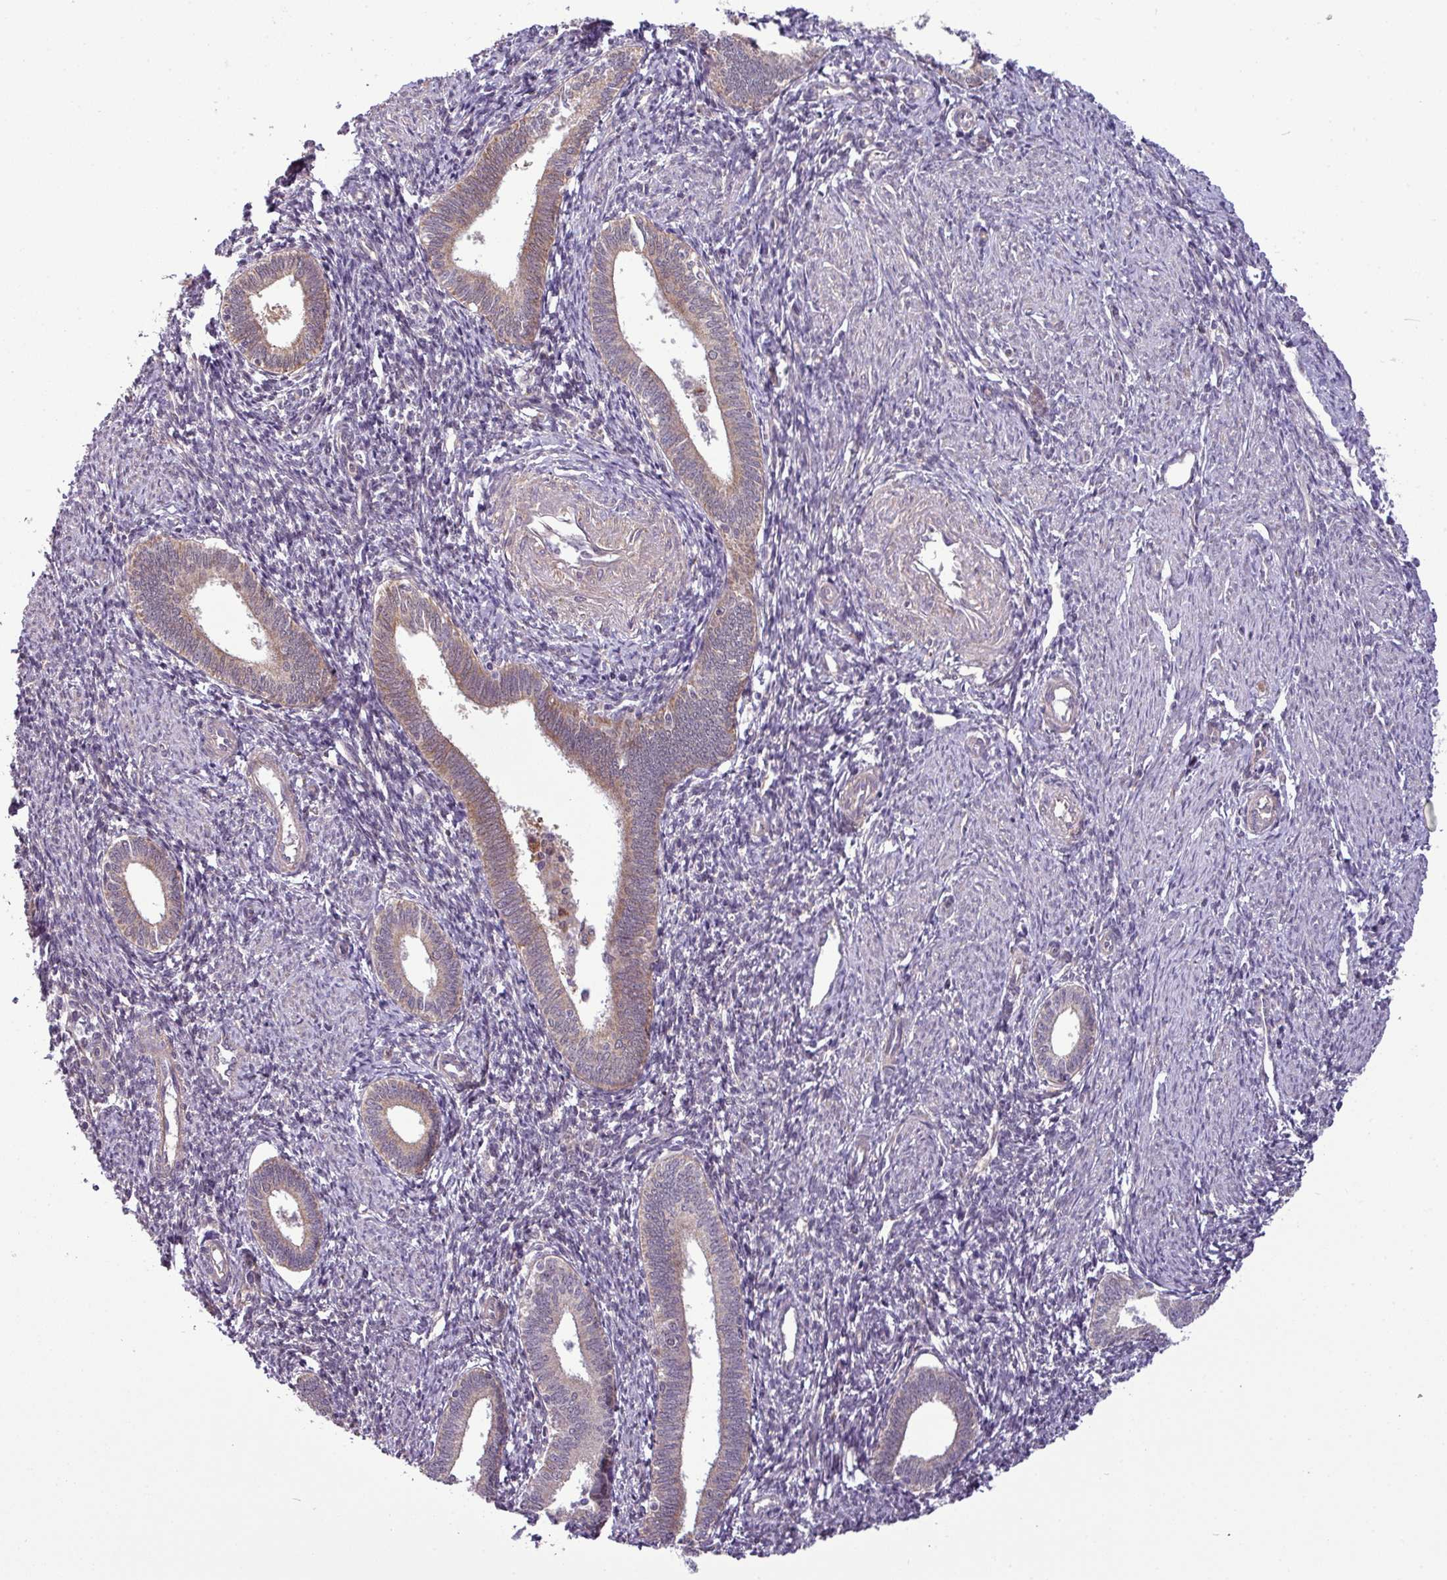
{"staining": {"intensity": "negative", "quantity": "none", "location": "none"}, "tissue": "endometrium", "cell_type": "Cells in endometrial stroma", "image_type": "normal", "snomed": [{"axis": "morphology", "description": "Normal tissue, NOS"}, {"axis": "topography", "description": "Endometrium"}], "caption": "Human endometrium stained for a protein using IHC exhibits no staining in cells in endometrial stroma.", "gene": "ZNF217", "patient": {"sex": "female", "age": 41}}